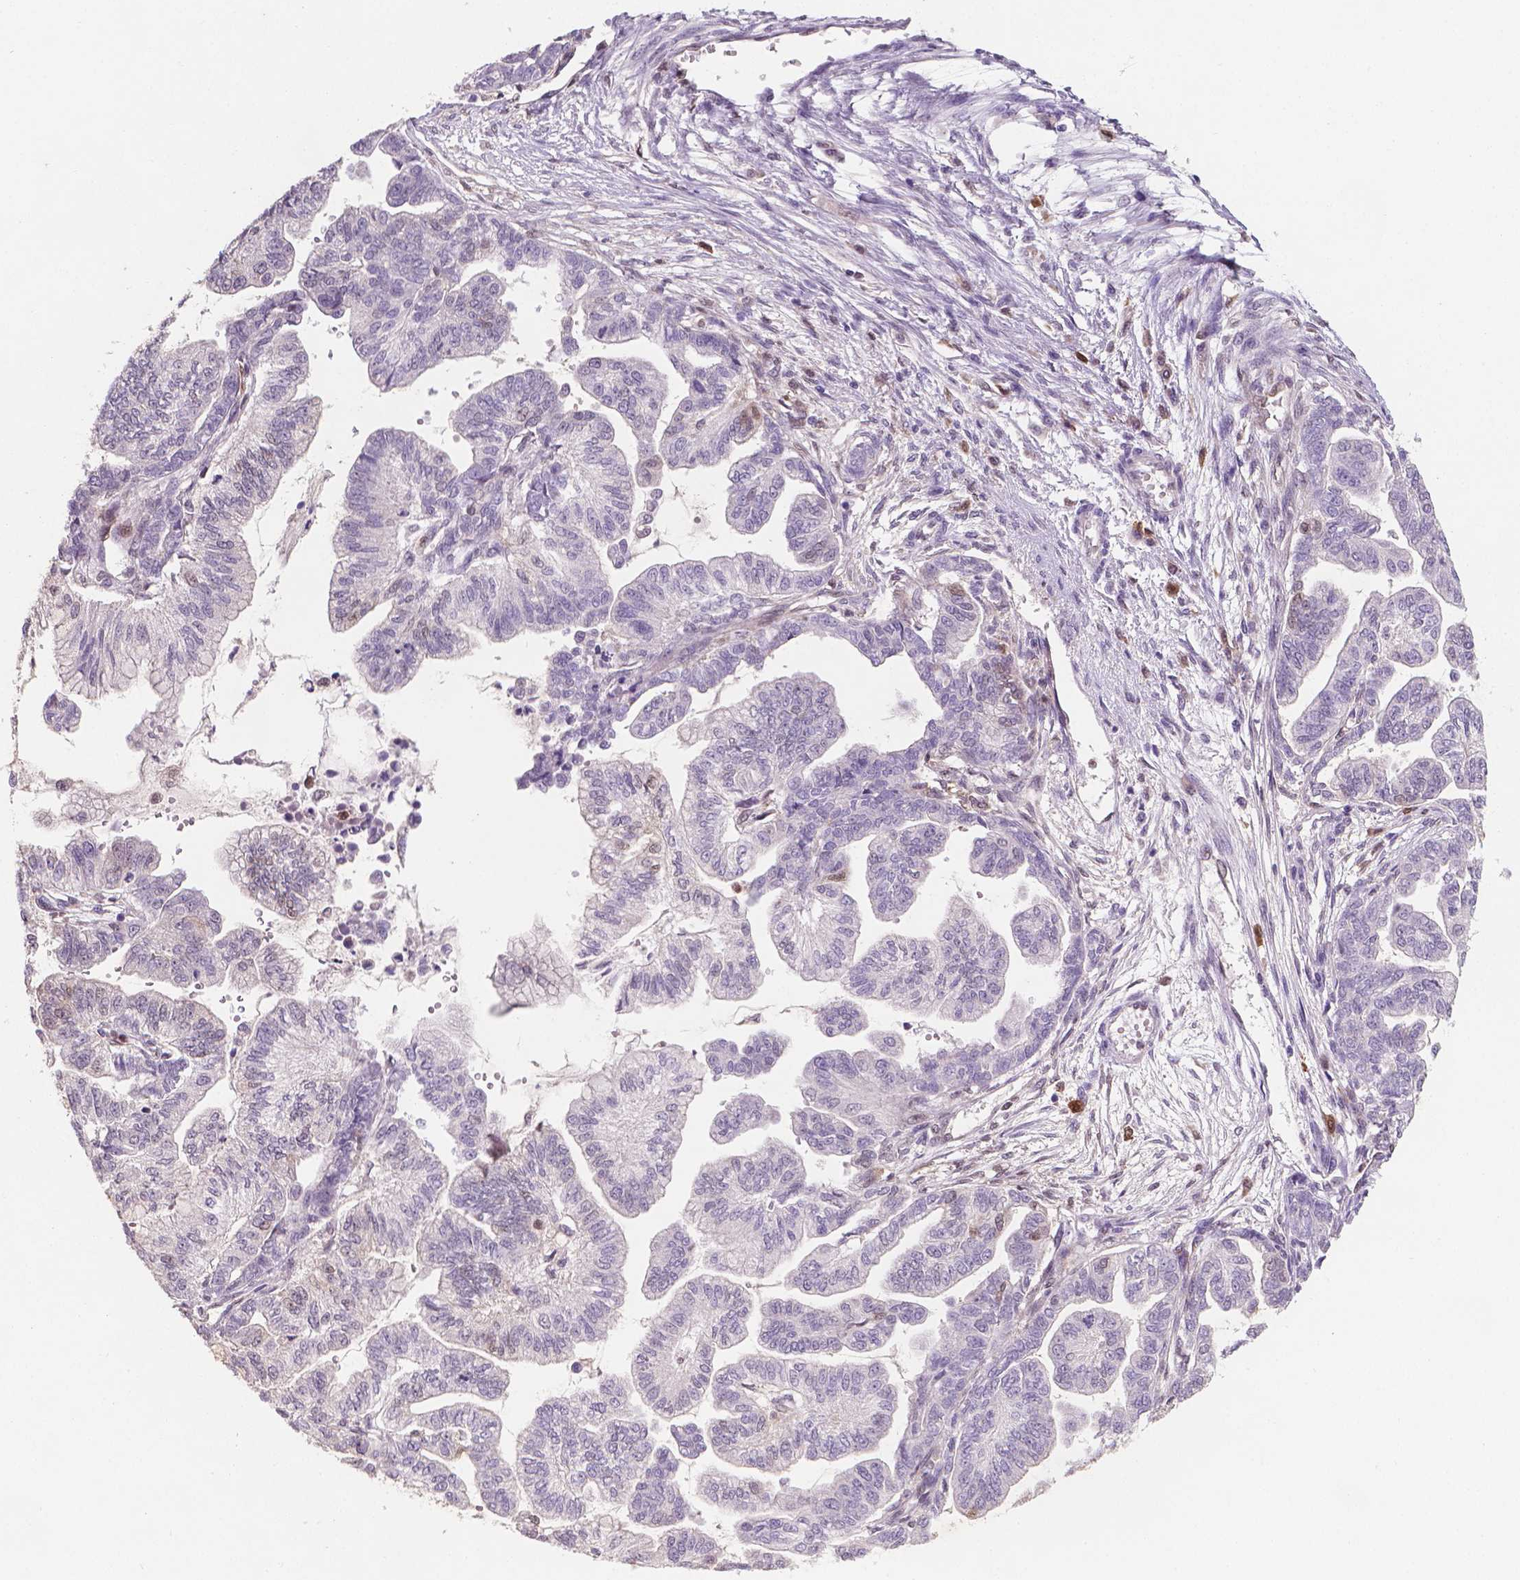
{"staining": {"intensity": "negative", "quantity": "none", "location": "none"}, "tissue": "stomach cancer", "cell_type": "Tumor cells", "image_type": "cancer", "snomed": [{"axis": "morphology", "description": "Adenocarcinoma, NOS"}, {"axis": "topography", "description": "Stomach"}], "caption": "Immunohistochemistry (IHC) of human stomach adenocarcinoma demonstrates no positivity in tumor cells. (DAB (3,3'-diaminobenzidine) immunohistochemistry with hematoxylin counter stain).", "gene": "TNFAIP2", "patient": {"sex": "male", "age": 83}}